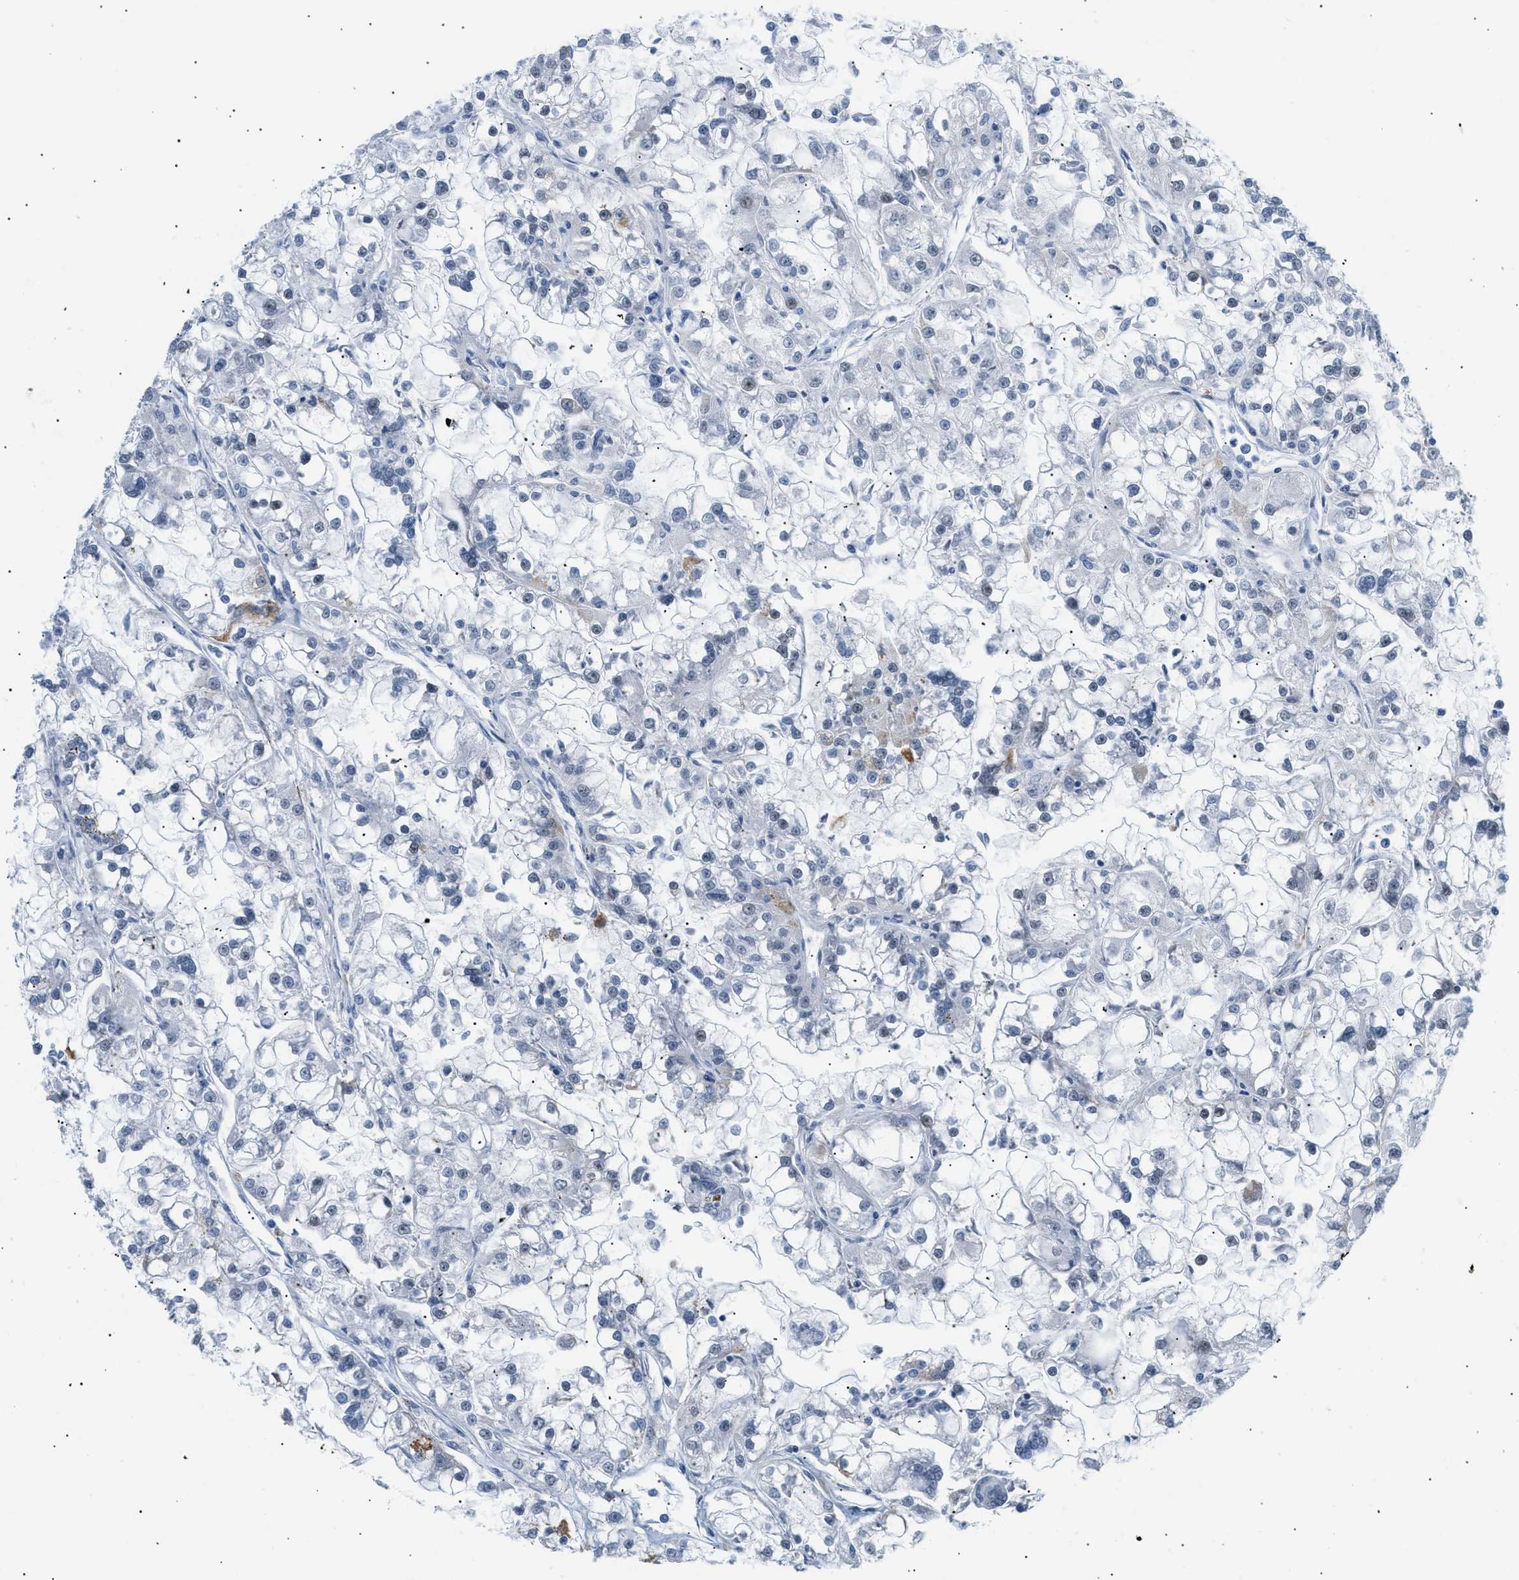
{"staining": {"intensity": "negative", "quantity": "none", "location": "none"}, "tissue": "renal cancer", "cell_type": "Tumor cells", "image_type": "cancer", "snomed": [{"axis": "morphology", "description": "Adenocarcinoma, NOS"}, {"axis": "topography", "description": "Kidney"}], "caption": "Human renal adenocarcinoma stained for a protein using immunohistochemistry demonstrates no expression in tumor cells.", "gene": "ELN", "patient": {"sex": "female", "age": 52}}